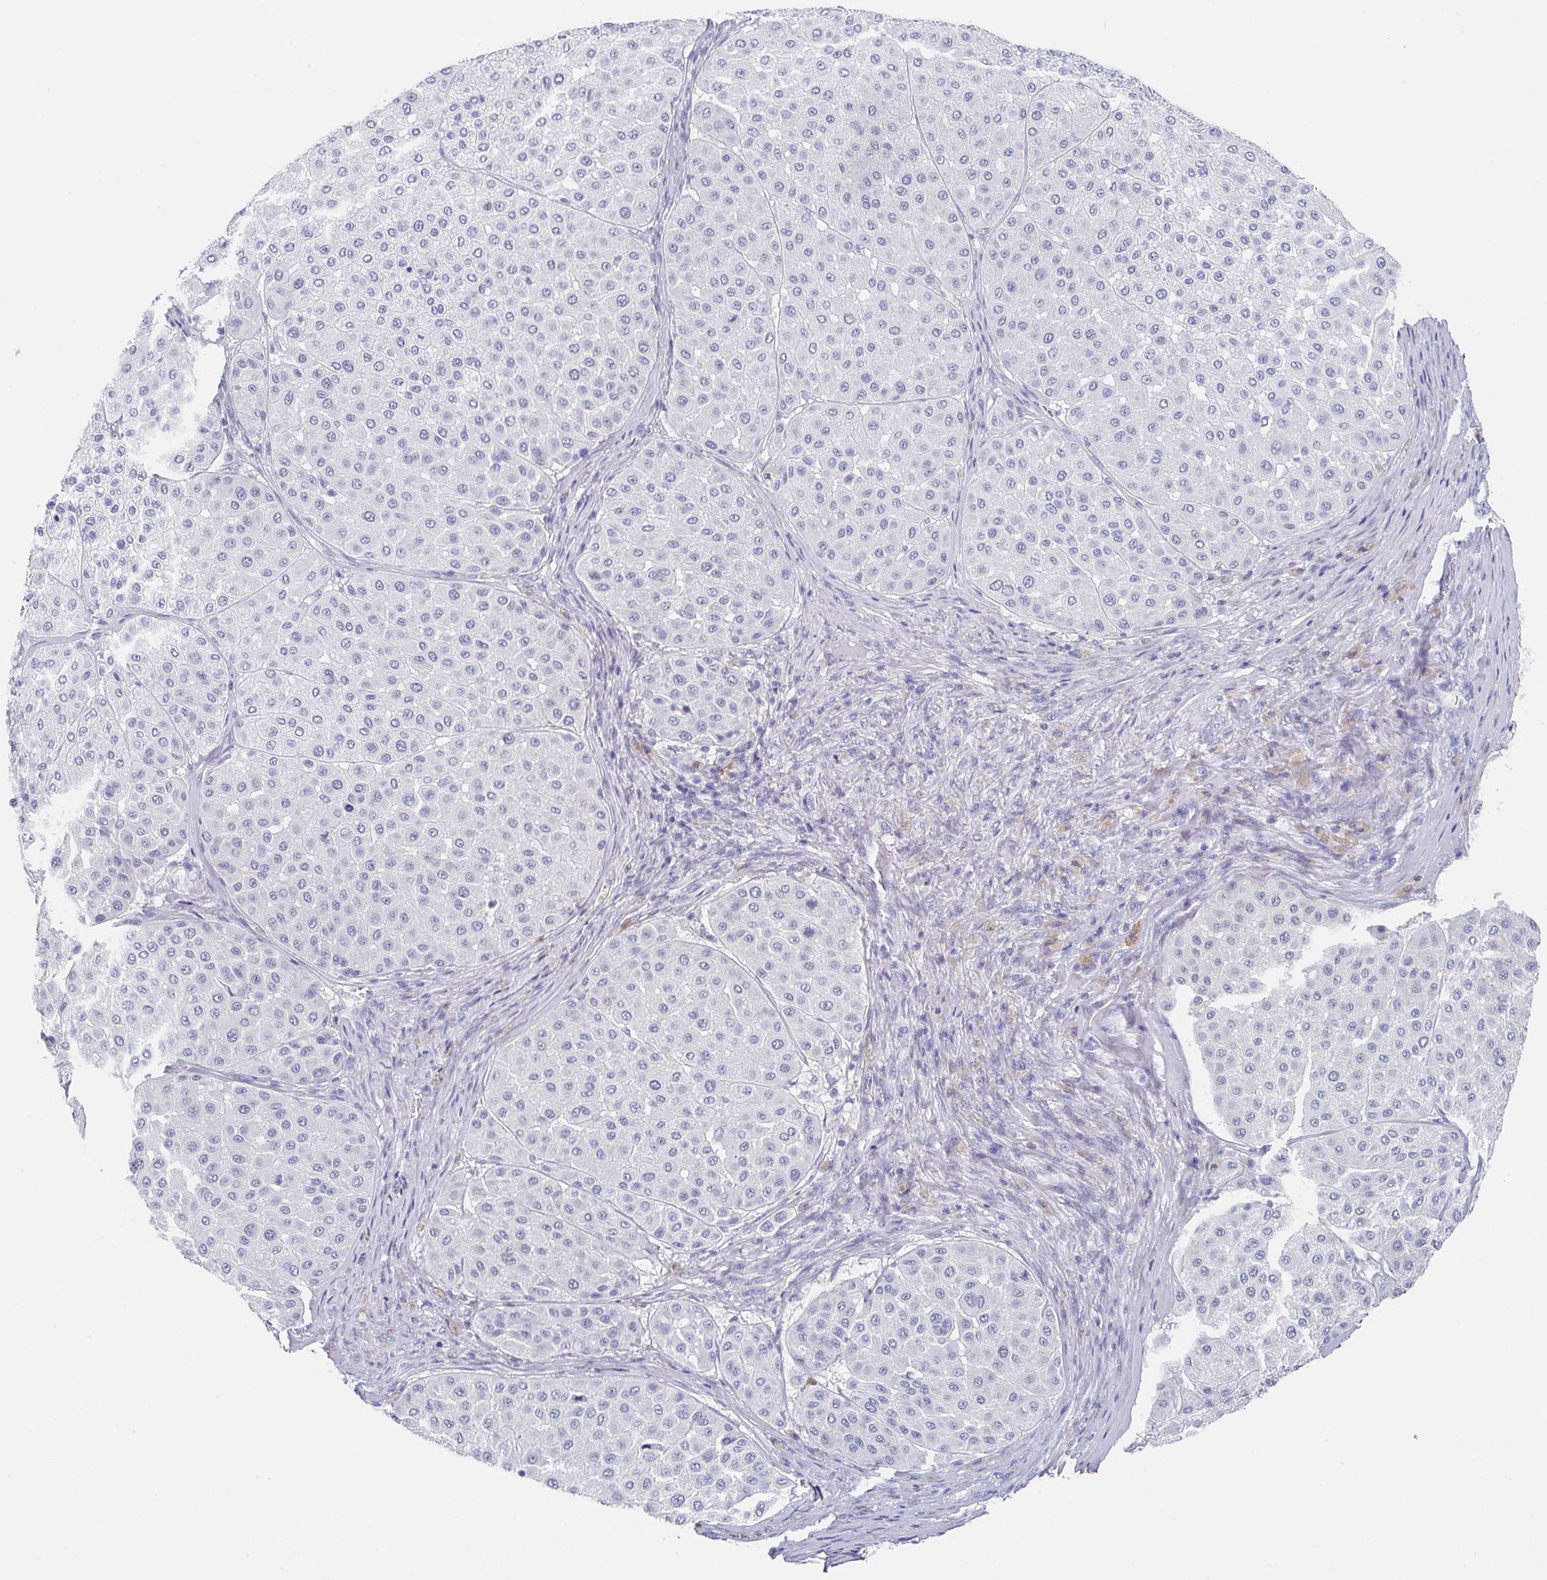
{"staining": {"intensity": "negative", "quantity": "none", "location": "none"}, "tissue": "melanoma", "cell_type": "Tumor cells", "image_type": "cancer", "snomed": [{"axis": "morphology", "description": "Malignant melanoma, Metastatic site"}, {"axis": "topography", "description": "Smooth muscle"}], "caption": "Immunohistochemistry (IHC) of human melanoma reveals no expression in tumor cells.", "gene": "TNFRSF8", "patient": {"sex": "male", "age": 41}}